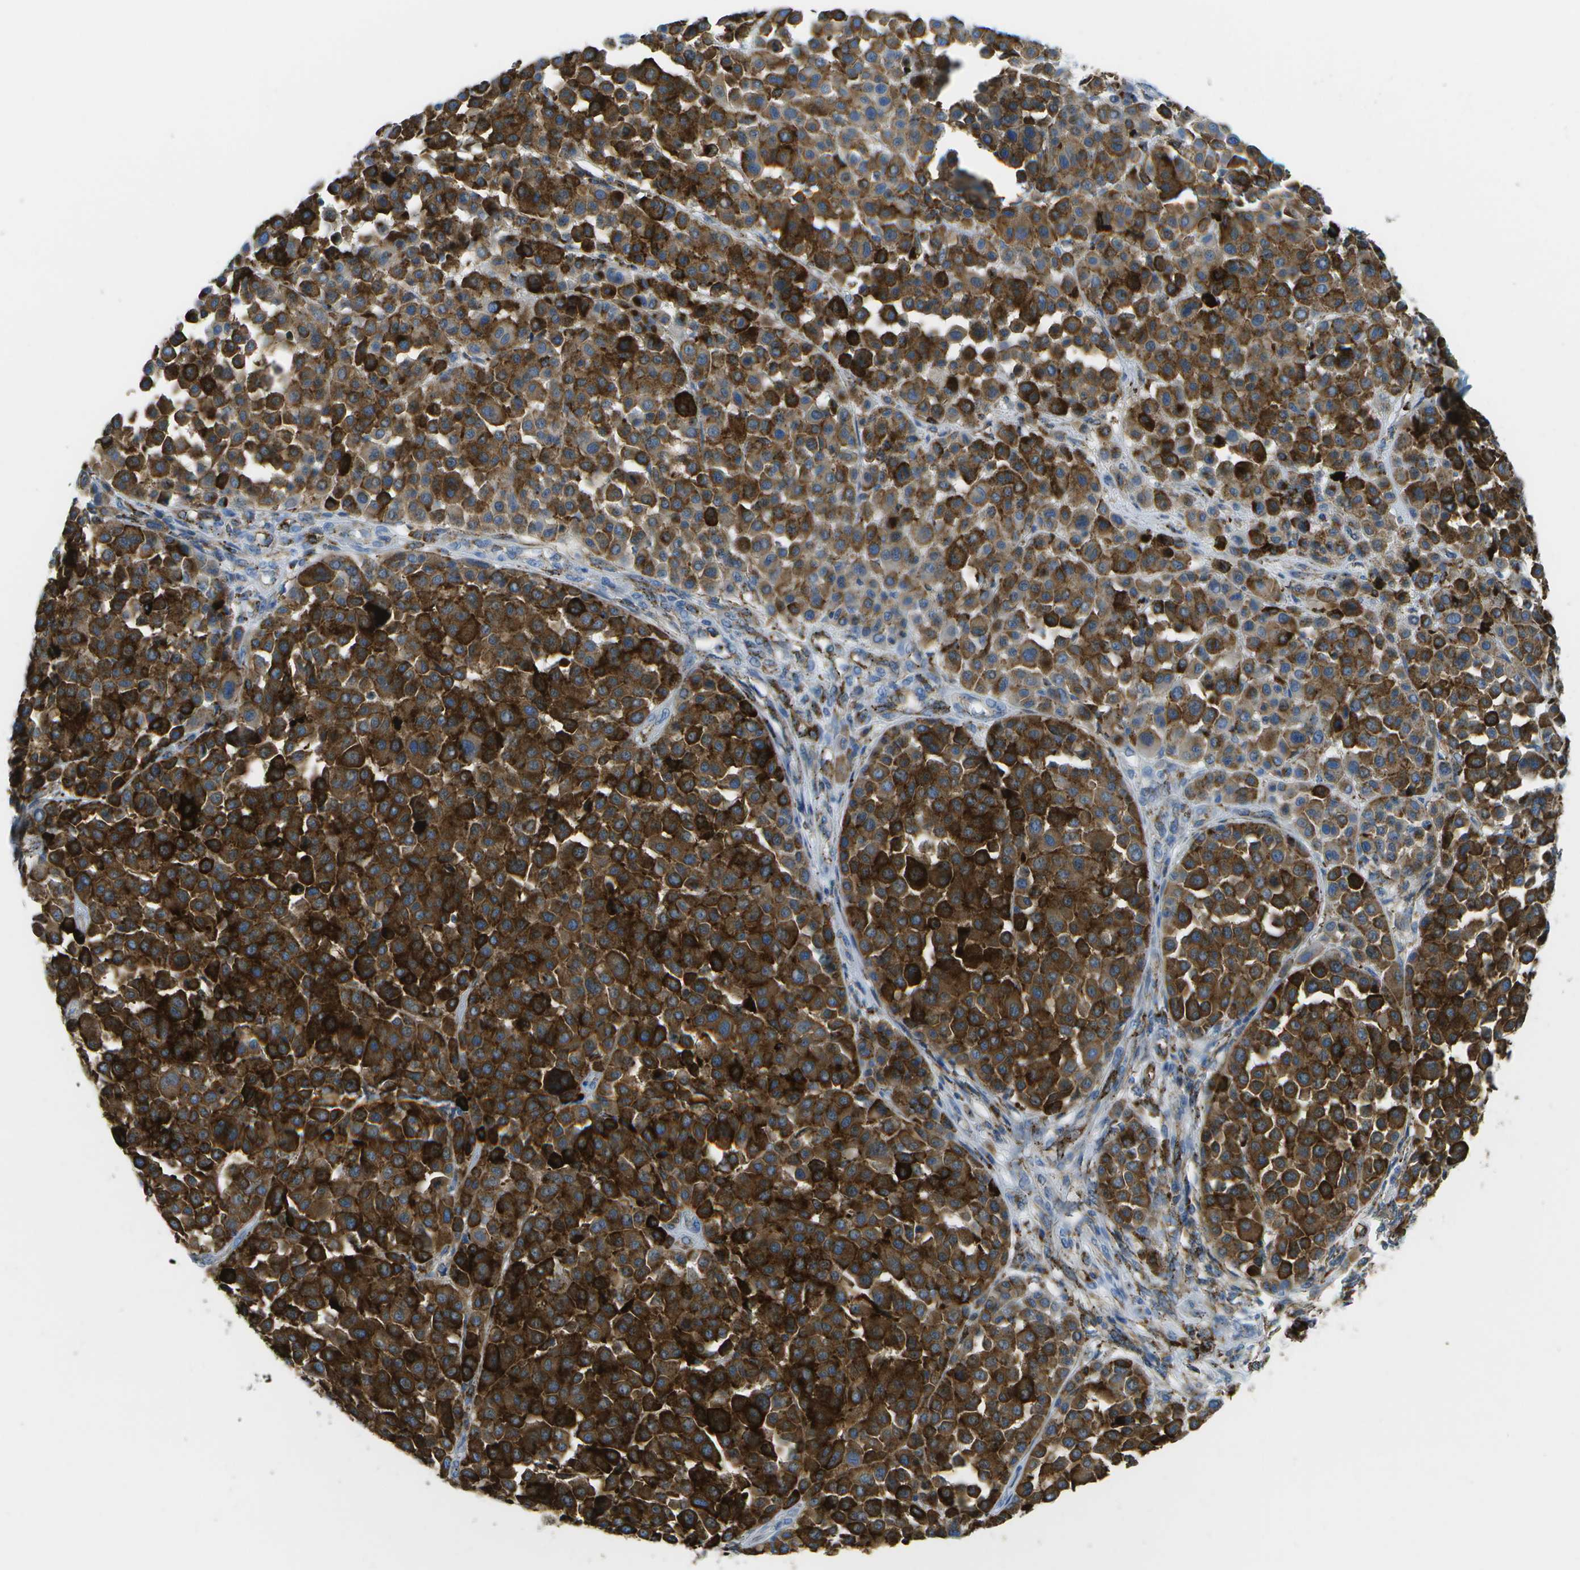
{"staining": {"intensity": "strong", "quantity": ">75%", "location": "cytoplasmic/membranous"}, "tissue": "melanoma", "cell_type": "Tumor cells", "image_type": "cancer", "snomed": [{"axis": "morphology", "description": "Malignant melanoma, Metastatic site"}, {"axis": "topography", "description": "Soft tissue"}], "caption": "There is high levels of strong cytoplasmic/membranous expression in tumor cells of melanoma, as demonstrated by immunohistochemical staining (brown color).", "gene": "PRCP", "patient": {"sex": "male", "age": 41}}